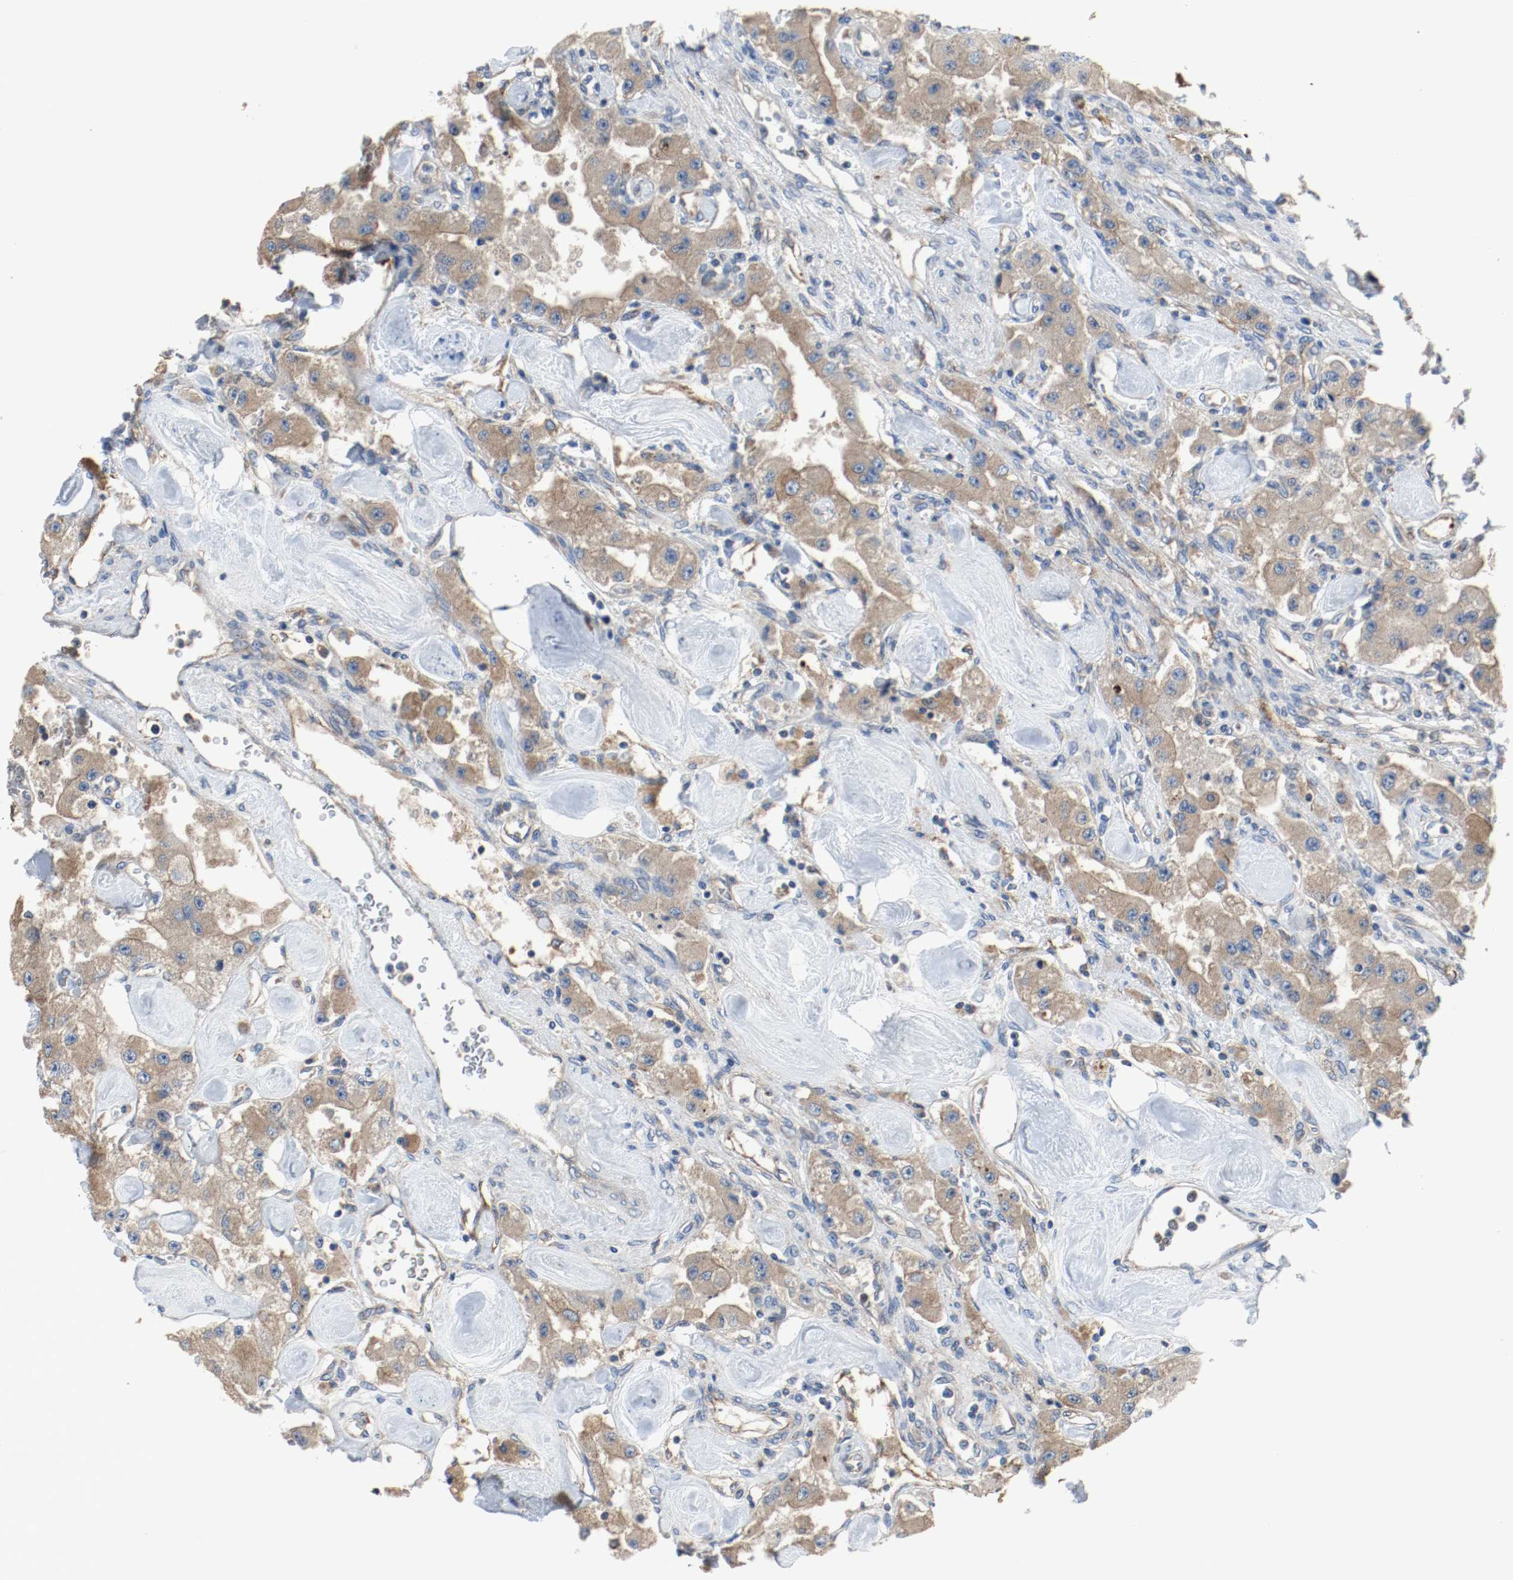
{"staining": {"intensity": "moderate", "quantity": ">75%", "location": "cytoplasmic/membranous"}, "tissue": "carcinoid", "cell_type": "Tumor cells", "image_type": "cancer", "snomed": [{"axis": "morphology", "description": "Carcinoid, malignant, NOS"}, {"axis": "topography", "description": "Pancreas"}], "caption": "There is medium levels of moderate cytoplasmic/membranous staining in tumor cells of carcinoid, as demonstrated by immunohistochemical staining (brown color).", "gene": "TUBA3D", "patient": {"sex": "male", "age": 41}}